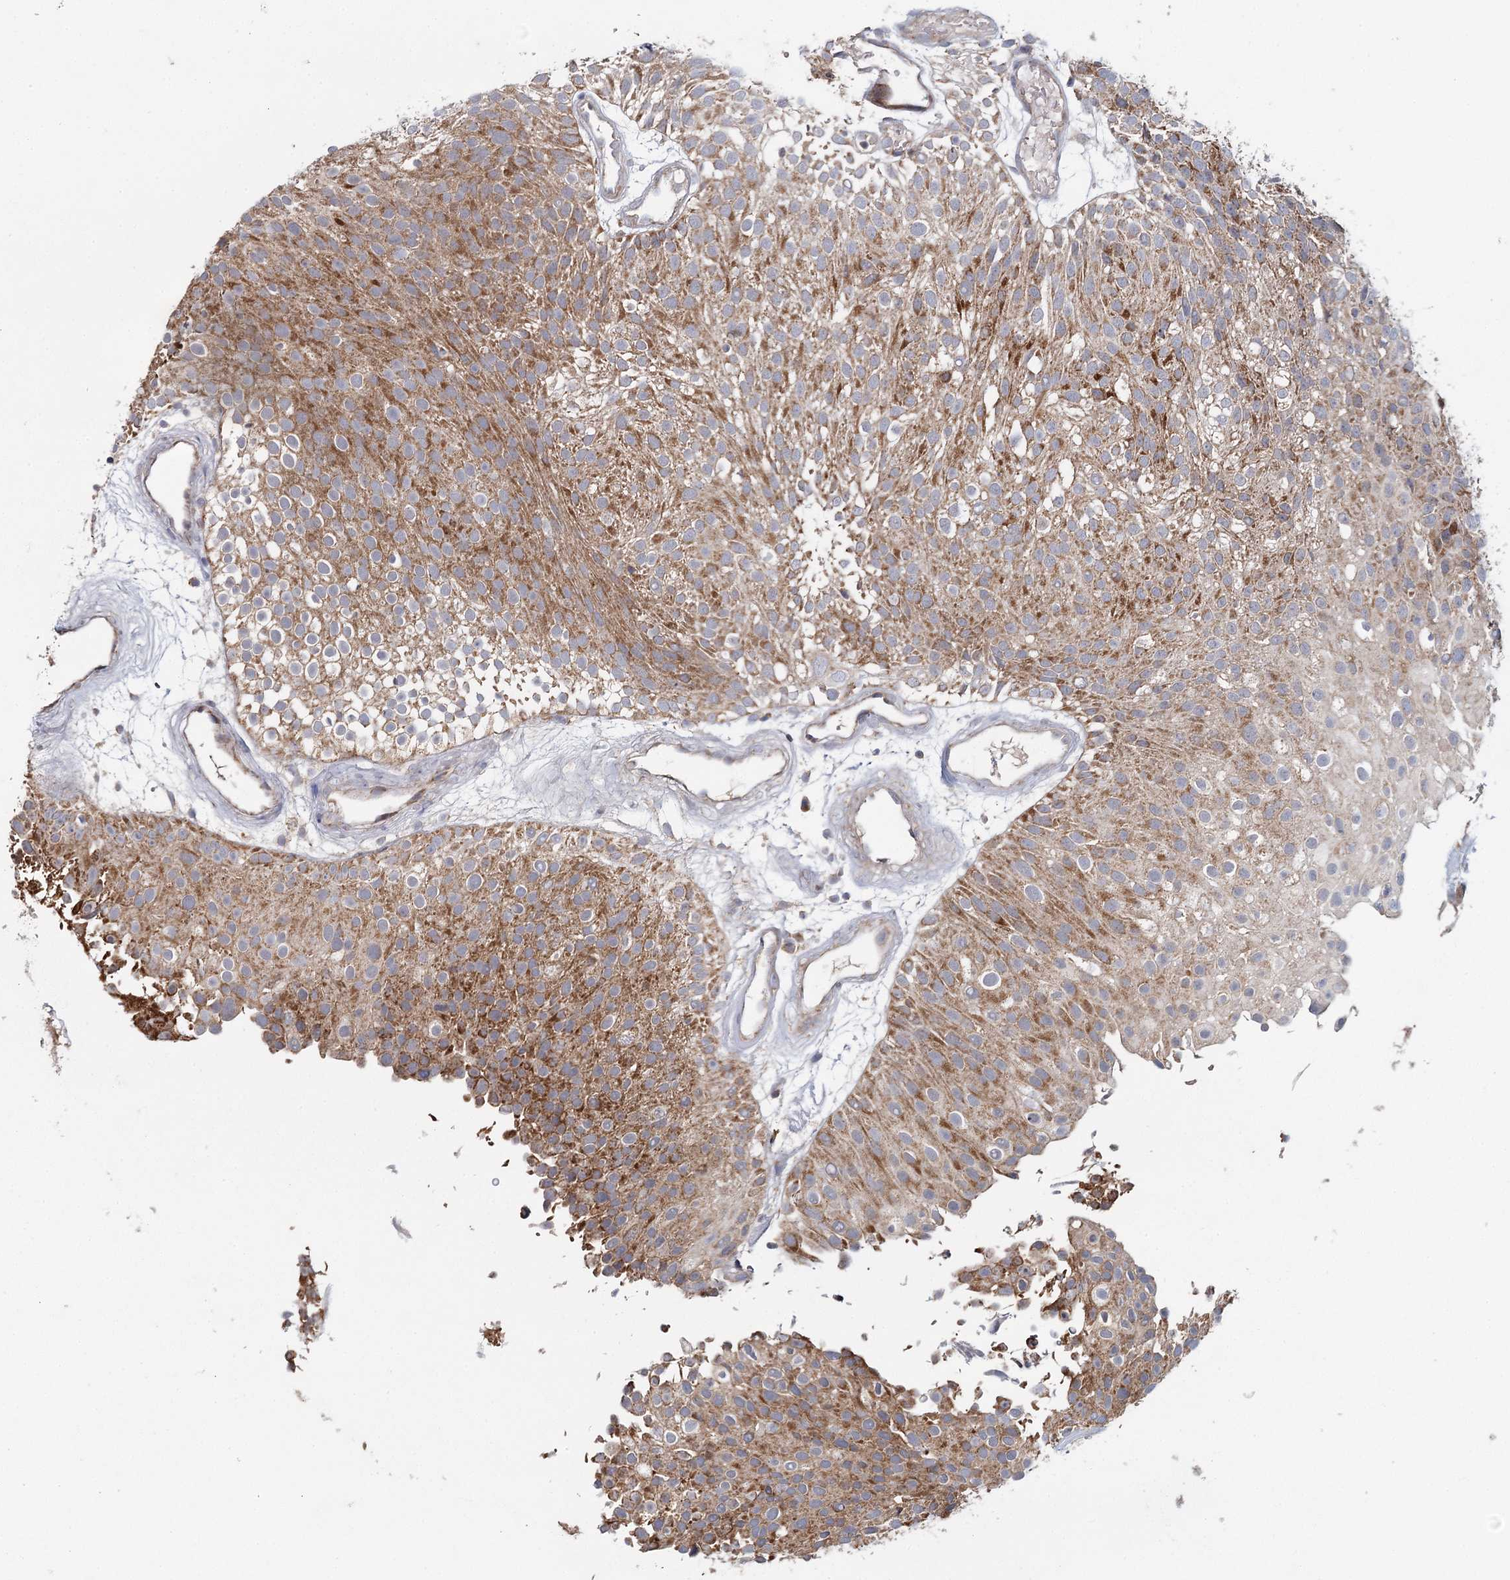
{"staining": {"intensity": "moderate", "quantity": ">75%", "location": "cytoplasmic/membranous"}, "tissue": "urothelial cancer", "cell_type": "Tumor cells", "image_type": "cancer", "snomed": [{"axis": "morphology", "description": "Urothelial carcinoma, Low grade"}, {"axis": "topography", "description": "Urinary bladder"}], "caption": "Protein staining of urothelial cancer tissue displays moderate cytoplasmic/membranous staining in about >75% of tumor cells. The protein is shown in brown color, while the nuclei are stained blue.", "gene": "MRPL44", "patient": {"sex": "male", "age": 78}}